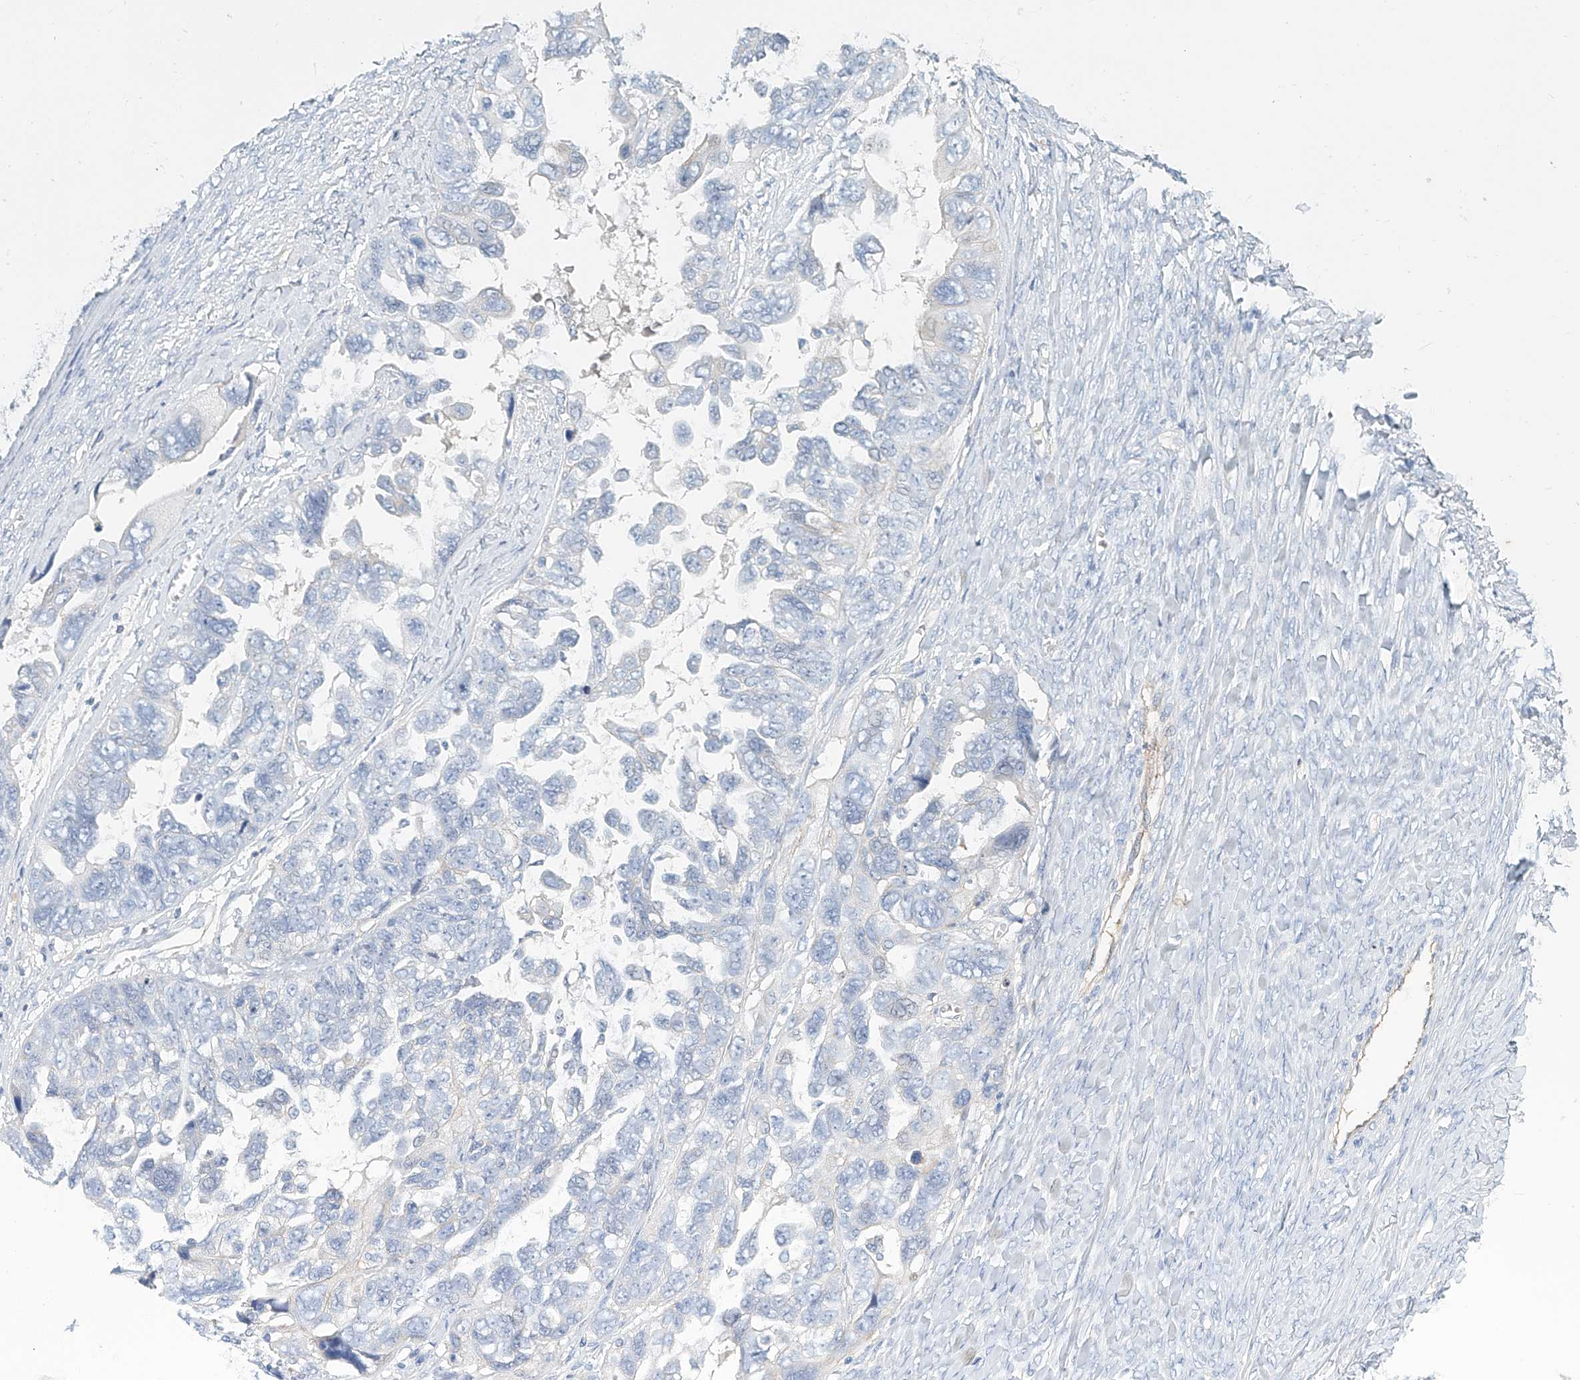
{"staining": {"intensity": "negative", "quantity": "none", "location": "none"}, "tissue": "ovarian cancer", "cell_type": "Tumor cells", "image_type": "cancer", "snomed": [{"axis": "morphology", "description": "Cystadenocarcinoma, serous, NOS"}, {"axis": "topography", "description": "Ovary"}], "caption": "This is an immunohistochemistry photomicrograph of ovarian cancer. There is no staining in tumor cells.", "gene": "FRYL", "patient": {"sex": "female", "age": 79}}